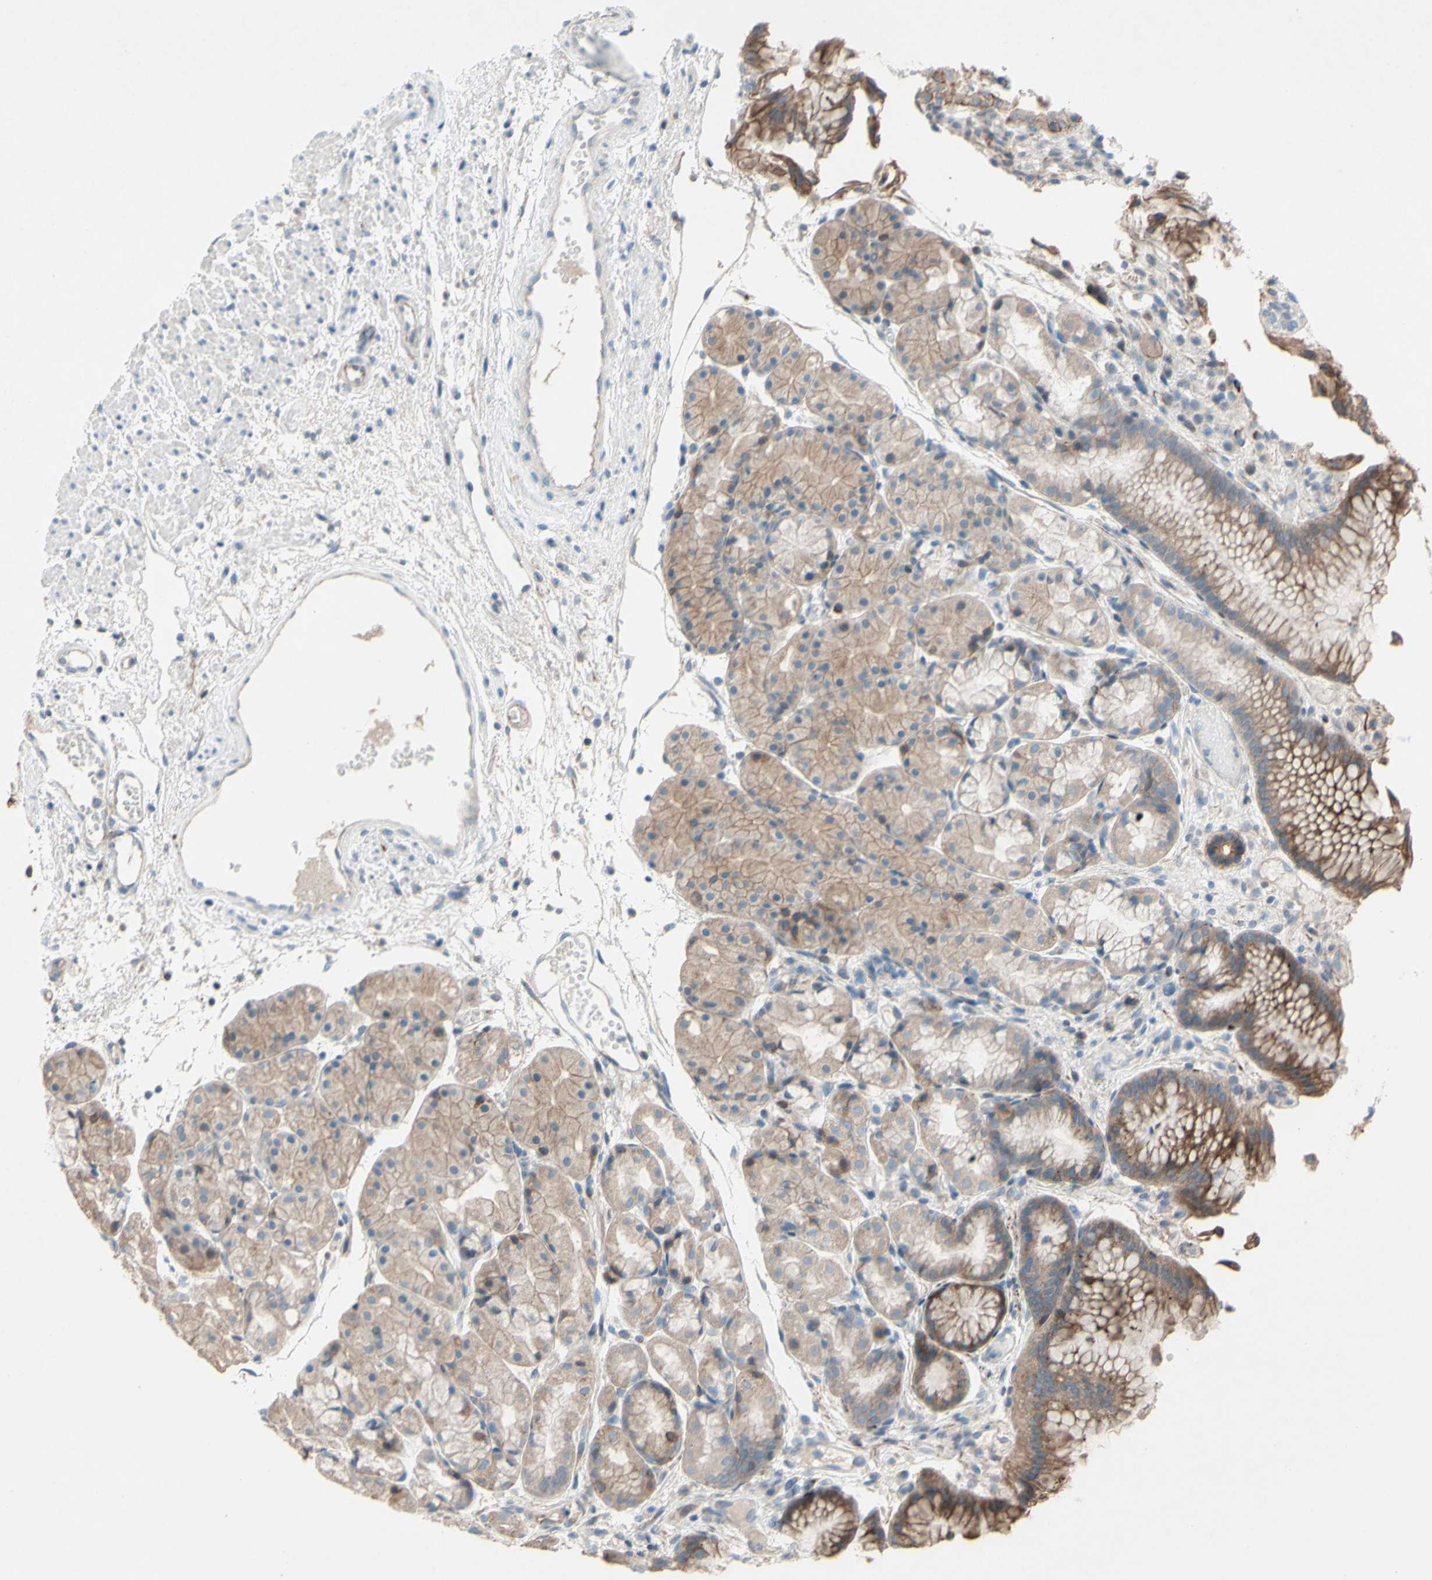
{"staining": {"intensity": "moderate", "quantity": ">75%", "location": "cytoplasmic/membranous"}, "tissue": "stomach", "cell_type": "Glandular cells", "image_type": "normal", "snomed": [{"axis": "morphology", "description": "Normal tissue, NOS"}, {"axis": "topography", "description": "Stomach, upper"}], "caption": "A medium amount of moderate cytoplasmic/membranous positivity is seen in approximately >75% of glandular cells in unremarkable stomach.", "gene": "CDCP1", "patient": {"sex": "male", "age": 72}}